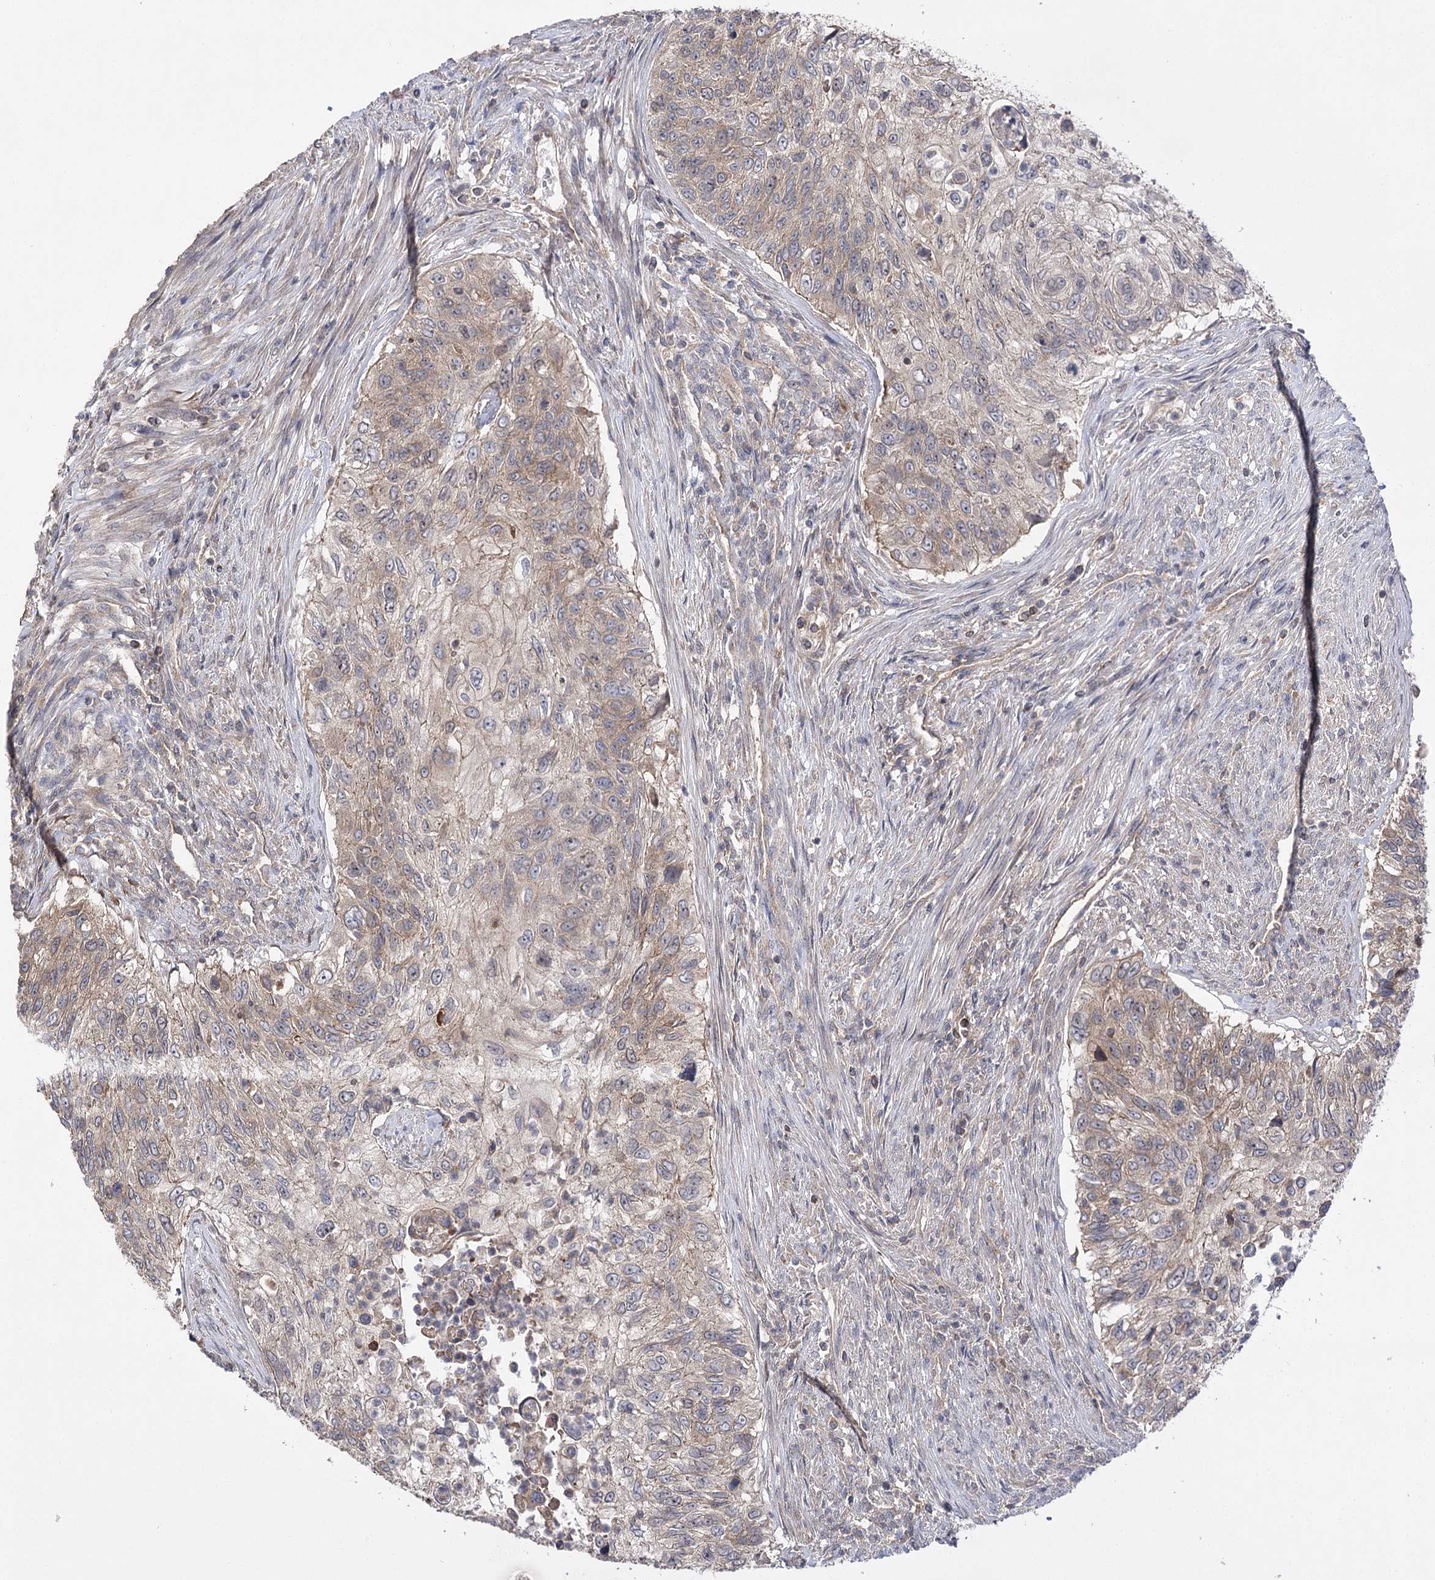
{"staining": {"intensity": "weak", "quantity": "25%-75%", "location": "cytoplasmic/membranous"}, "tissue": "urothelial cancer", "cell_type": "Tumor cells", "image_type": "cancer", "snomed": [{"axis": "morphology", "description": "Urothelial carcinoma, High grade"}, {"axis": "topography", "description": "Urinary bladder"}], "caption": "An immunohistochemistry (IHC) image of neoplastic tissue is shown. Protein staining in brown labels weak cytoplasmic/membranous positivity in urothelial carcinoma (high-grade) within tumor cells.", "gene": "BCR", "patient": {"sex": "female", "age": 60}}